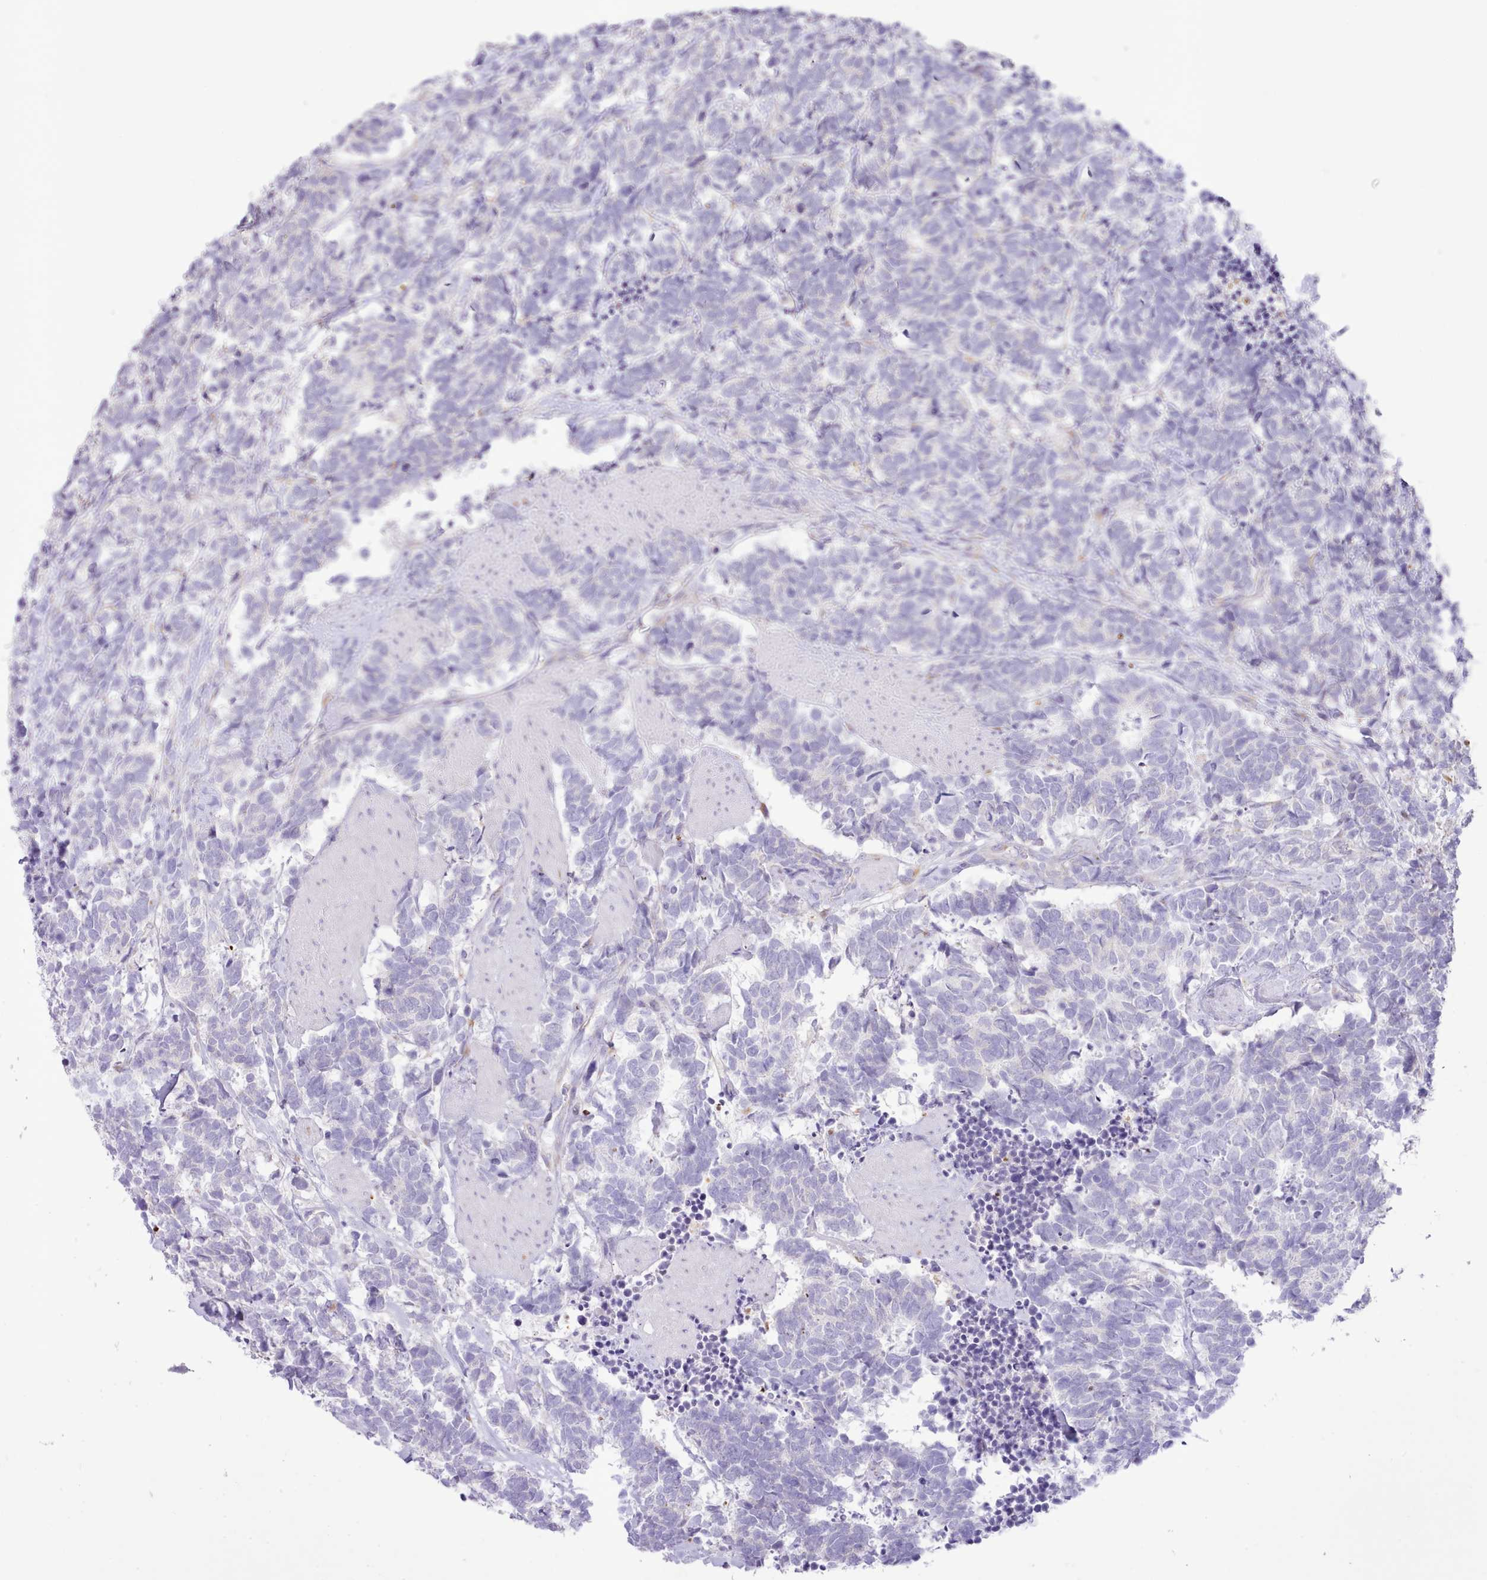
{"staining": {"intensity": "negative", "quantity": "none", "location": "none"}, "tissue": "carcinoid", "cell_type": "Tumor cells", "image_type": "cancer", "snomed": [{"axis": "morphology", "description": "Carcinoma, NOS"}, {"axis": "morphology", "description": "Carcinoid, malignant, NOS"}, {"axis": "topography", "description": "Prostate"}], "caption": "Tumor cells are negative for brown protein staining in carcinoid.", "gene": "CCL1", "patient": {"sex": "male", "age": 57}}